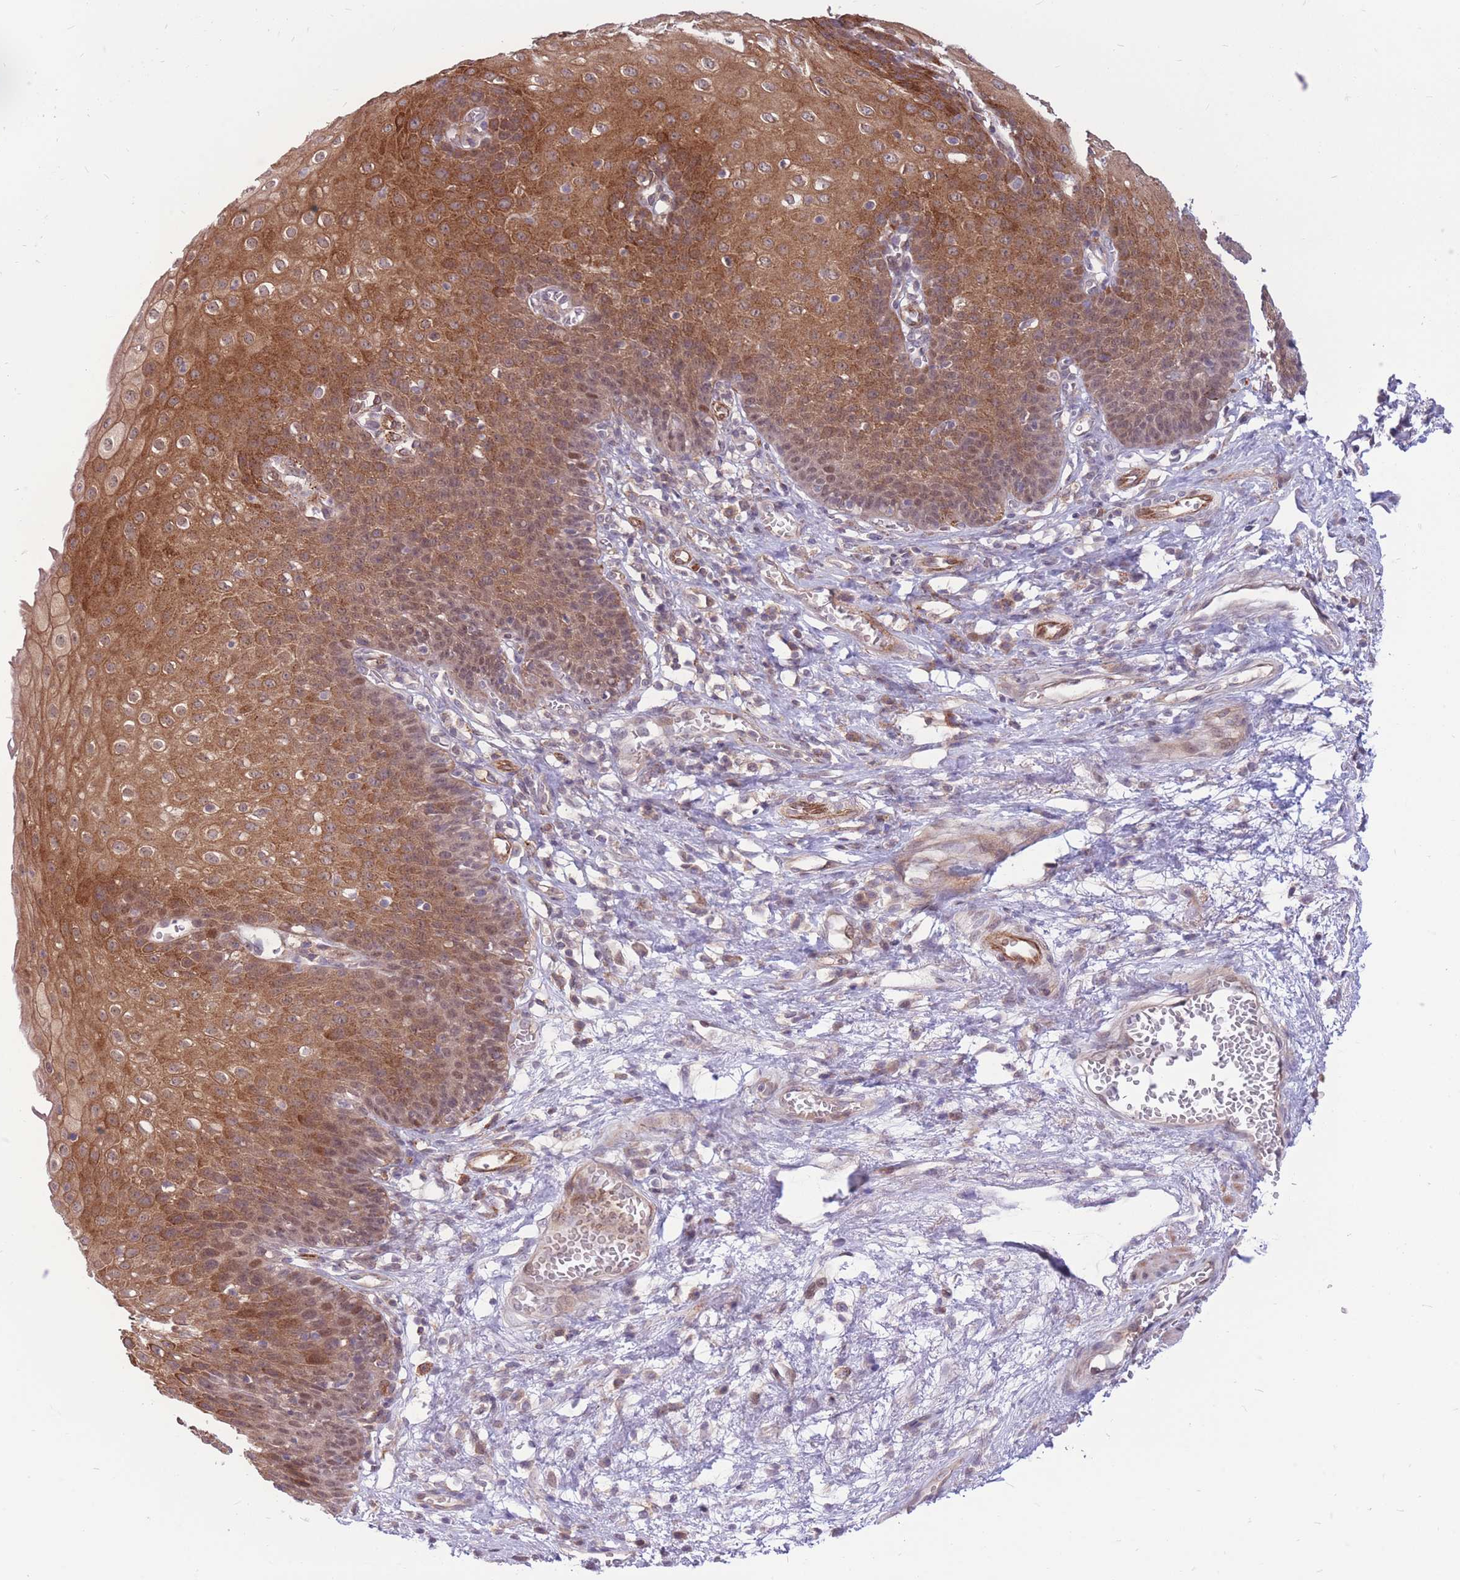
{"staining": {"intensity": "strong", "quantity": ">75%", "location": "cytoplasmic/membranous"}, "tissue": "esophagus", "cell_type": "Squamous epithelial cells", "image_type": "normal", "snomed": [{"axis": "morphology", "description": "Normal tissue, NOS"}, {"axis": "topography", "description": "Esophagus"}], "caption": "Immunohistochemistry (IHC) (DAB (3,3'-diaminobenzidine)) staining of benign human esophagus reveals strong cytoplasmic/membranous protein staining in approximately >75% of squamous epithelial cells.", "gene": "TCF20", "patient": {"sex": "male", "age": 71}}